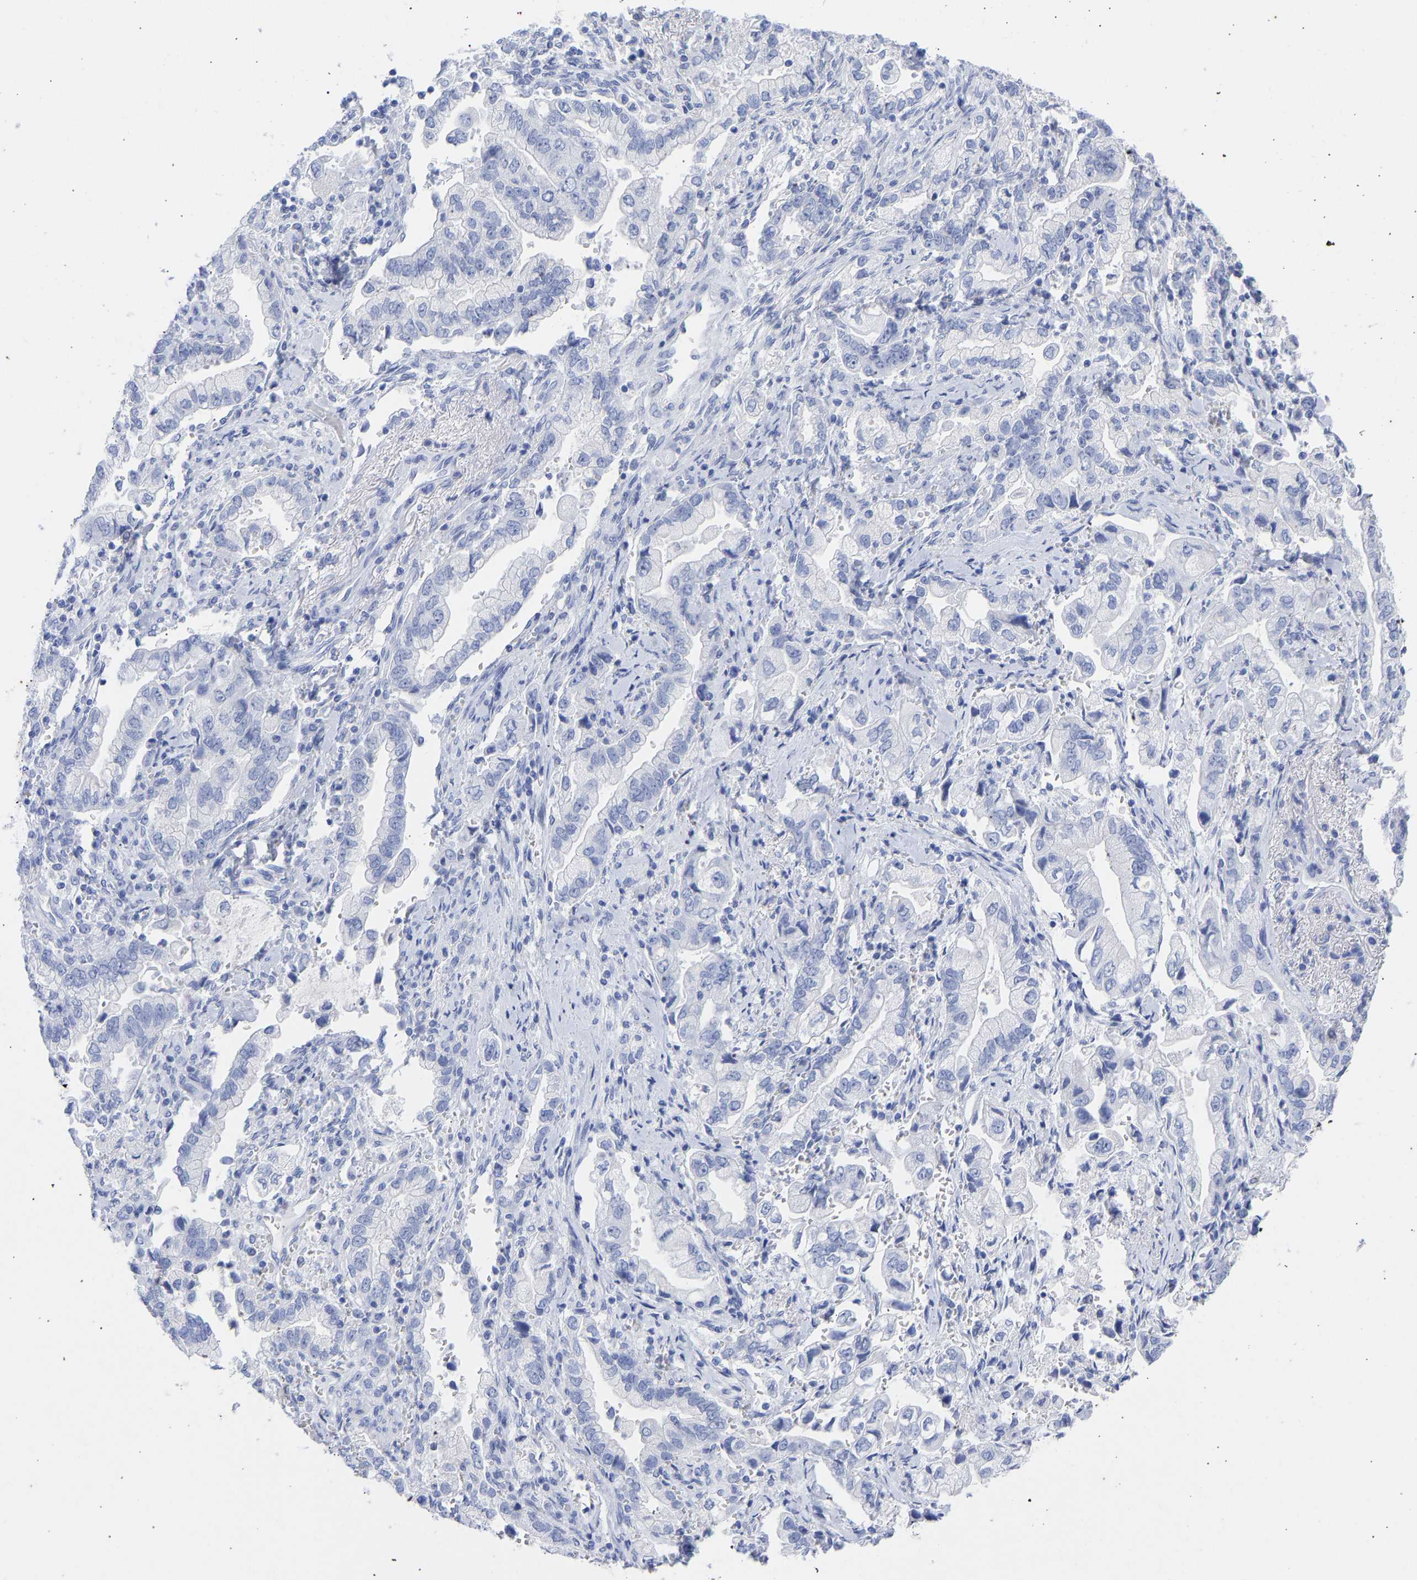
{"staining": {"intensity": "negative", "quantity": "none", "location": "none"}, "tissue": "stomach cancer", "cell_type": "Tumor cells", "image_type": "cancer", "snomed": [{"axis": "morphology", "description": "Normal tissue, NOS"}, {"axis": "morphology", "description": "Adenocarcinoma, NOS"}, {"axis": "topography", "description": "Stomach"}], "caption": "The photomicrograph shows no significant expression in tumor cells of stomach adenocarcinoma. (Stains: DAB immunohistochemistry with hematoxylin counter stain, Microscopy: brightfield microscopy at high magnification).", "gene": "KRT1", "patient": {"sex": "male", "age": 62}}